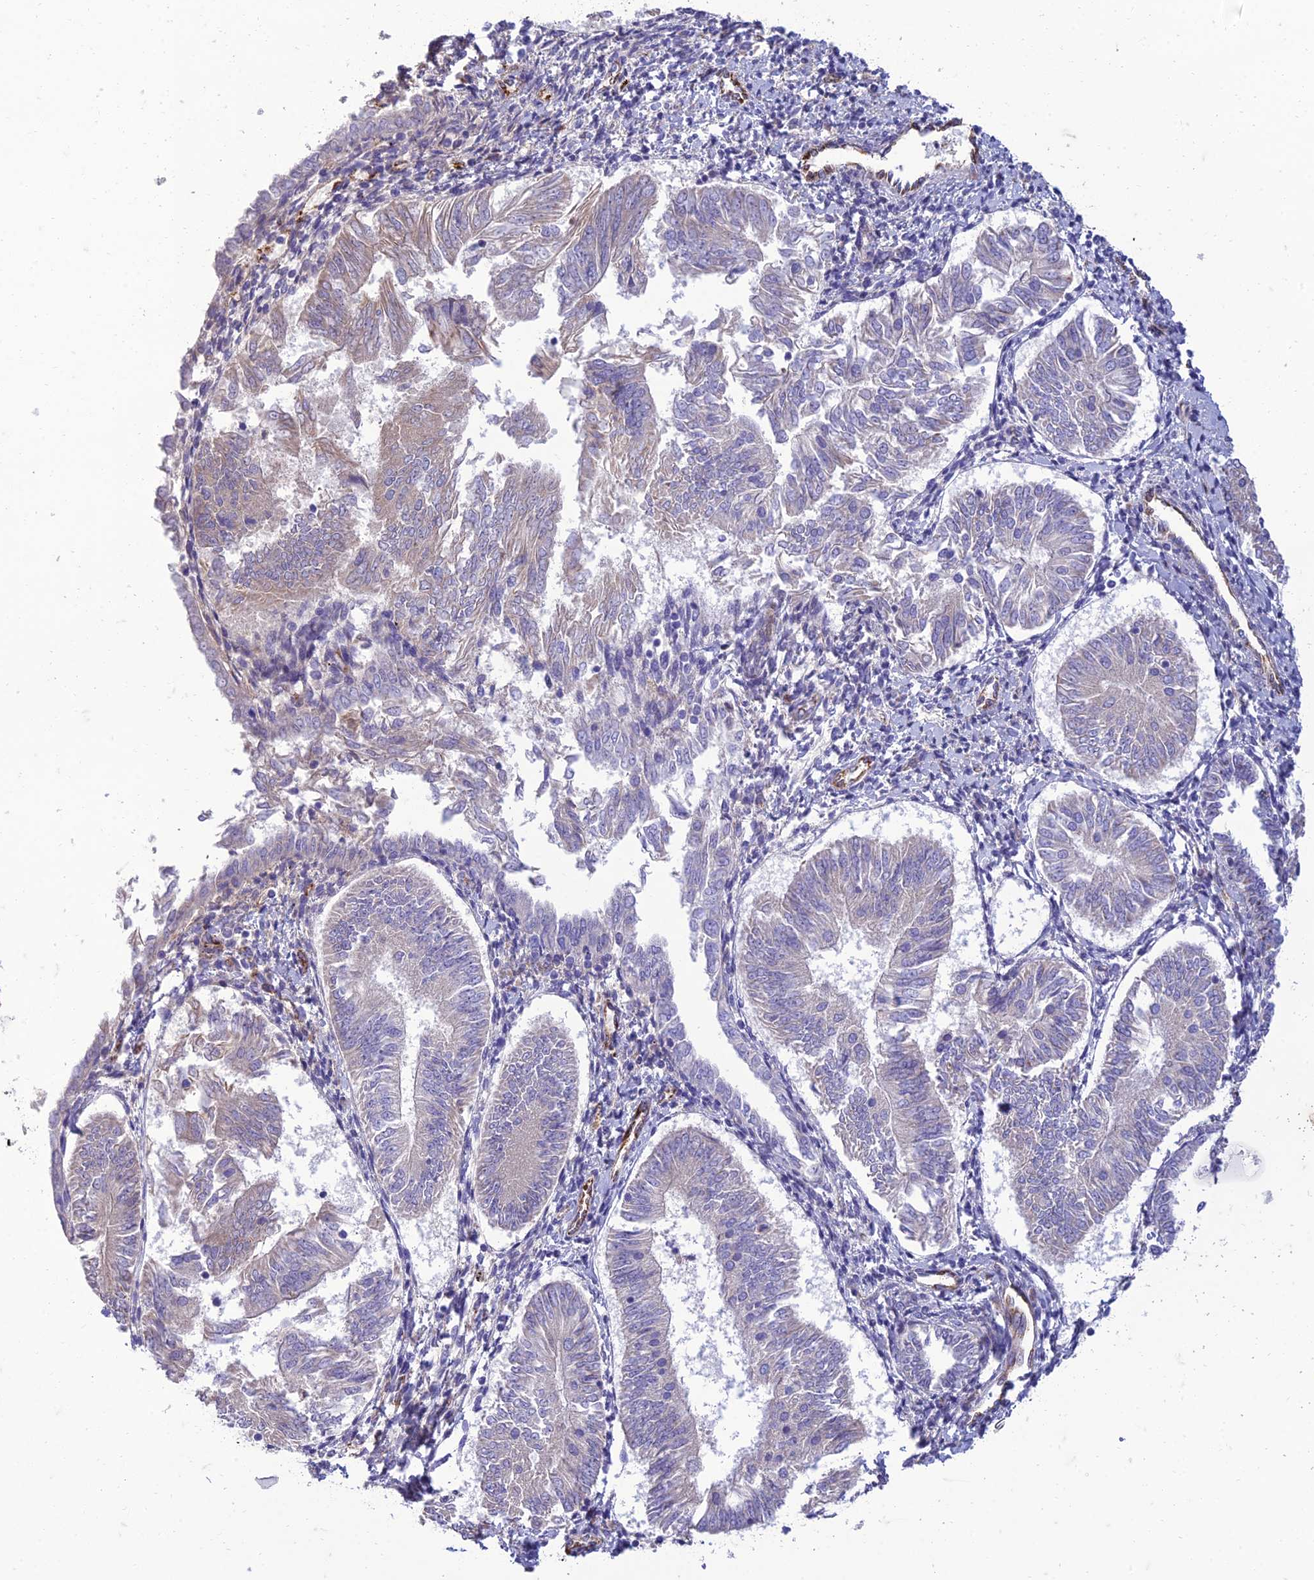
{"staining": {"intensity": "negative", "quantity": "none", "location": "none"}, "tissue": "endometrial cancer", "cell_type": "Tumor cells", "image_type": "cancer", "snomed": [{"axis": "morphology", "description": "Adenocarcinoma, NOS"}, {"axis": "topography", "description": "Endometrium"}], "caption": "There is no significant expression in tumor cells of endometrial adenocarcinoma. (DAB immunohistochemistry (IHC) with hematoxylin counter stain).", "gene": "SEL1L3", "patient": {"sex": "female", "age": 58}}